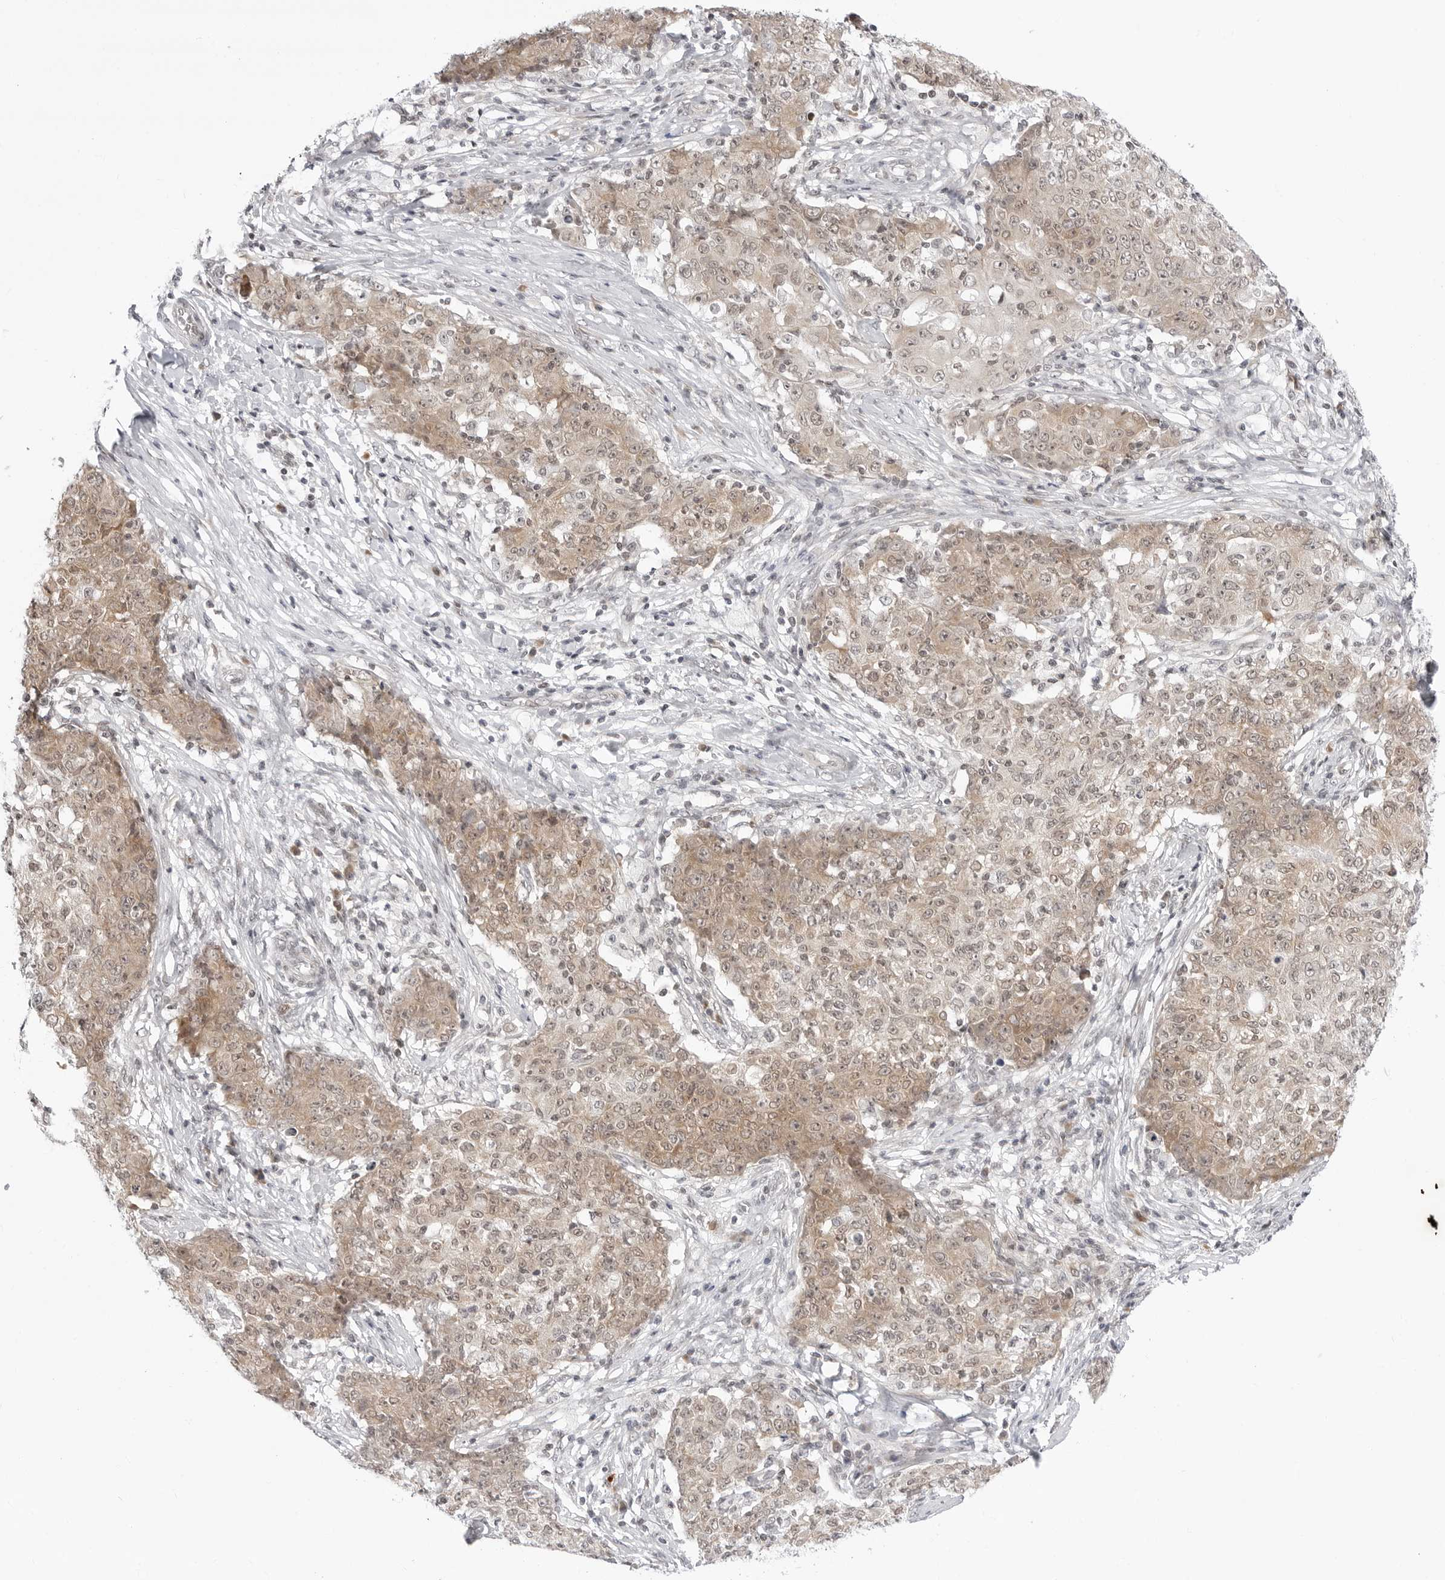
{"staining": {"intensity": "weak", "quantity": "25%-75%", "location": "cytoplasmic/membranous"}, "tissue": "ovarian cancer", "cell_type": "Tumor cells", "image_type": "cancer", "snomed": [{"axis": "morphology", "description": "Carcinoma, endometroid"}, {"axis": "topography", "description": "Ovary"}], "caption": "Immunohistochemistry (IHC) photomicrograph of neoplastic tissue: human ovarian cancer (endometroid carcinoma) stained using IHC displays low levels of weak protein expression localized specifically in the cytoplasmic/membranous of tumor cells, appearing as a cytoplasmic/membranous brown color.", "gene": "PPP2R5C", "patient": {"sex": "female", "age": 42}}